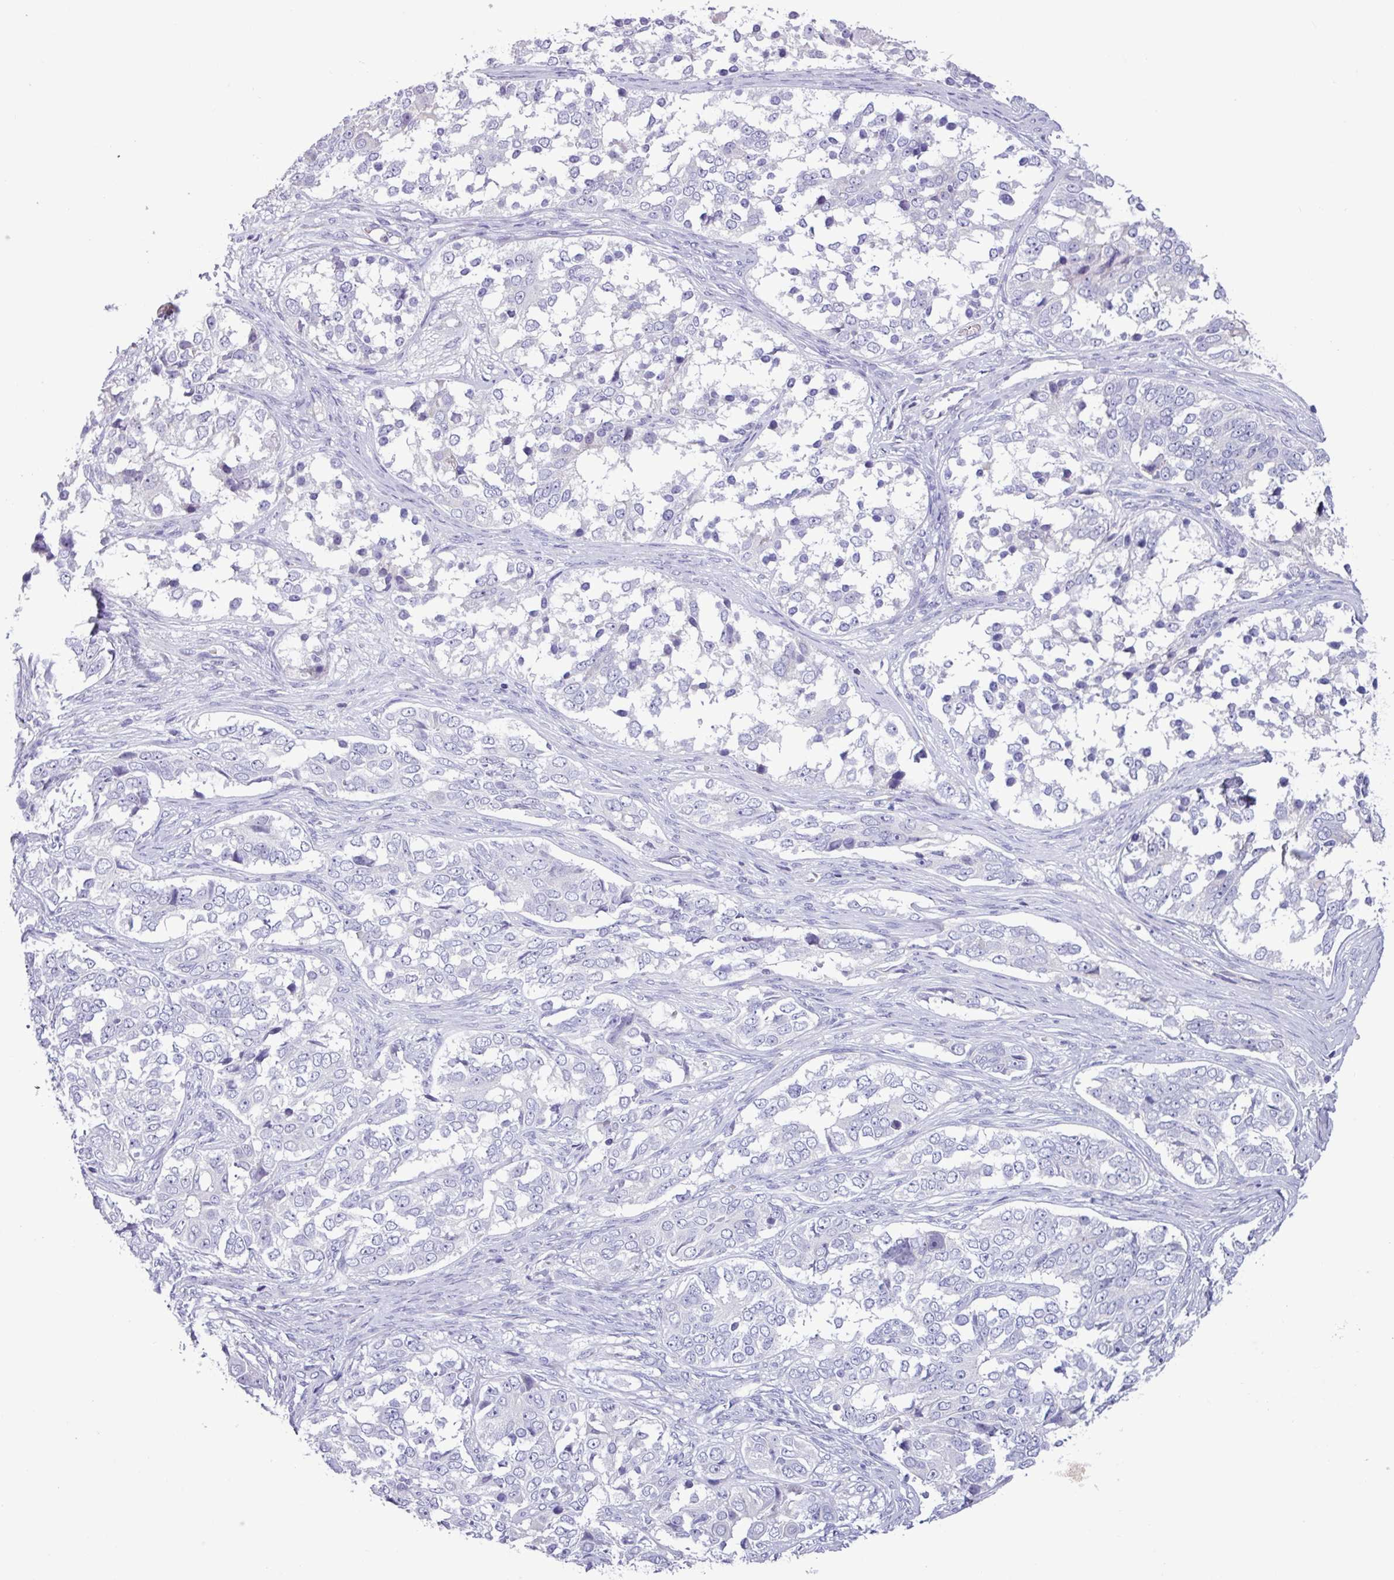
{"staining": {"intensity": "negative", "quantity": "none", "location": "none"}, "tissue": "ovarian cancer", "cell_type": "Tumor cells", "image_type": "cancer", "snomed": [{"axis": "morphology", "description": "Carcinoma, endometroid"}, {"axis": "topography", "description": "Ovary"}], "caption": "Immunohistochemistry (IHC) of ovarian cancer reveals no staining in tumor cells.", "gene": "STIMATE", "patient": {"sex": "female", "age": 51}}